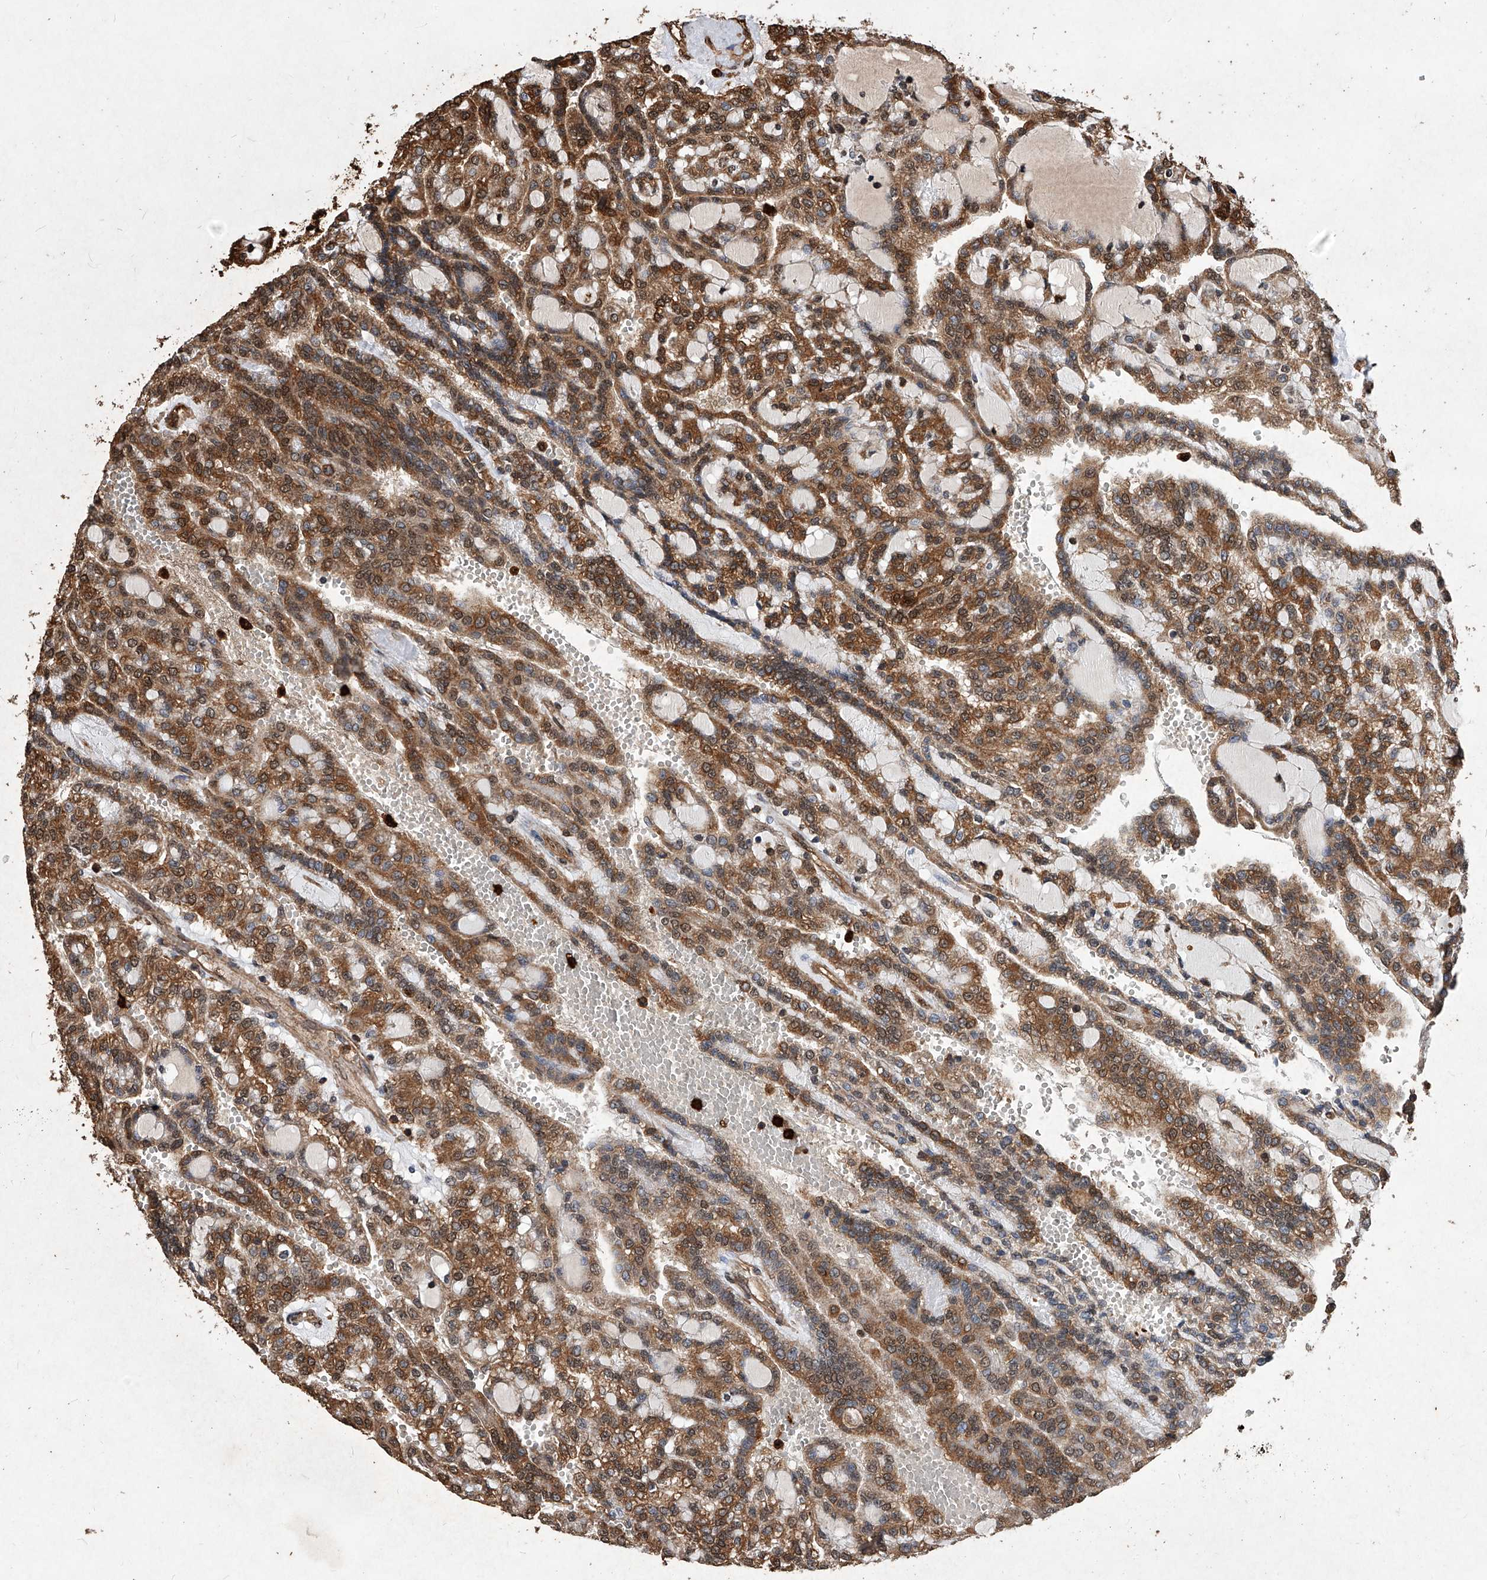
{"staining": {"intensity": "moderate", "quantity": ">75%", "location": "cytoplasmic/membranous"}, "tissue": "renal cancer", "cell_type": "Tumor cells", "image_type": "cancer", "snomed": [{"axis": "morphology", "description": "Adenocarcinoma, NOS"}, {"axis": "topography", "description": "Kidney"}], "caption": "Human renal cancer stained with a brown dye shows moderate cytoplasmic/membranous positive expression in approximately >75% of tumor cells.", "gene": "UCP2", "patient": {"sex": "male", "age": 63}}